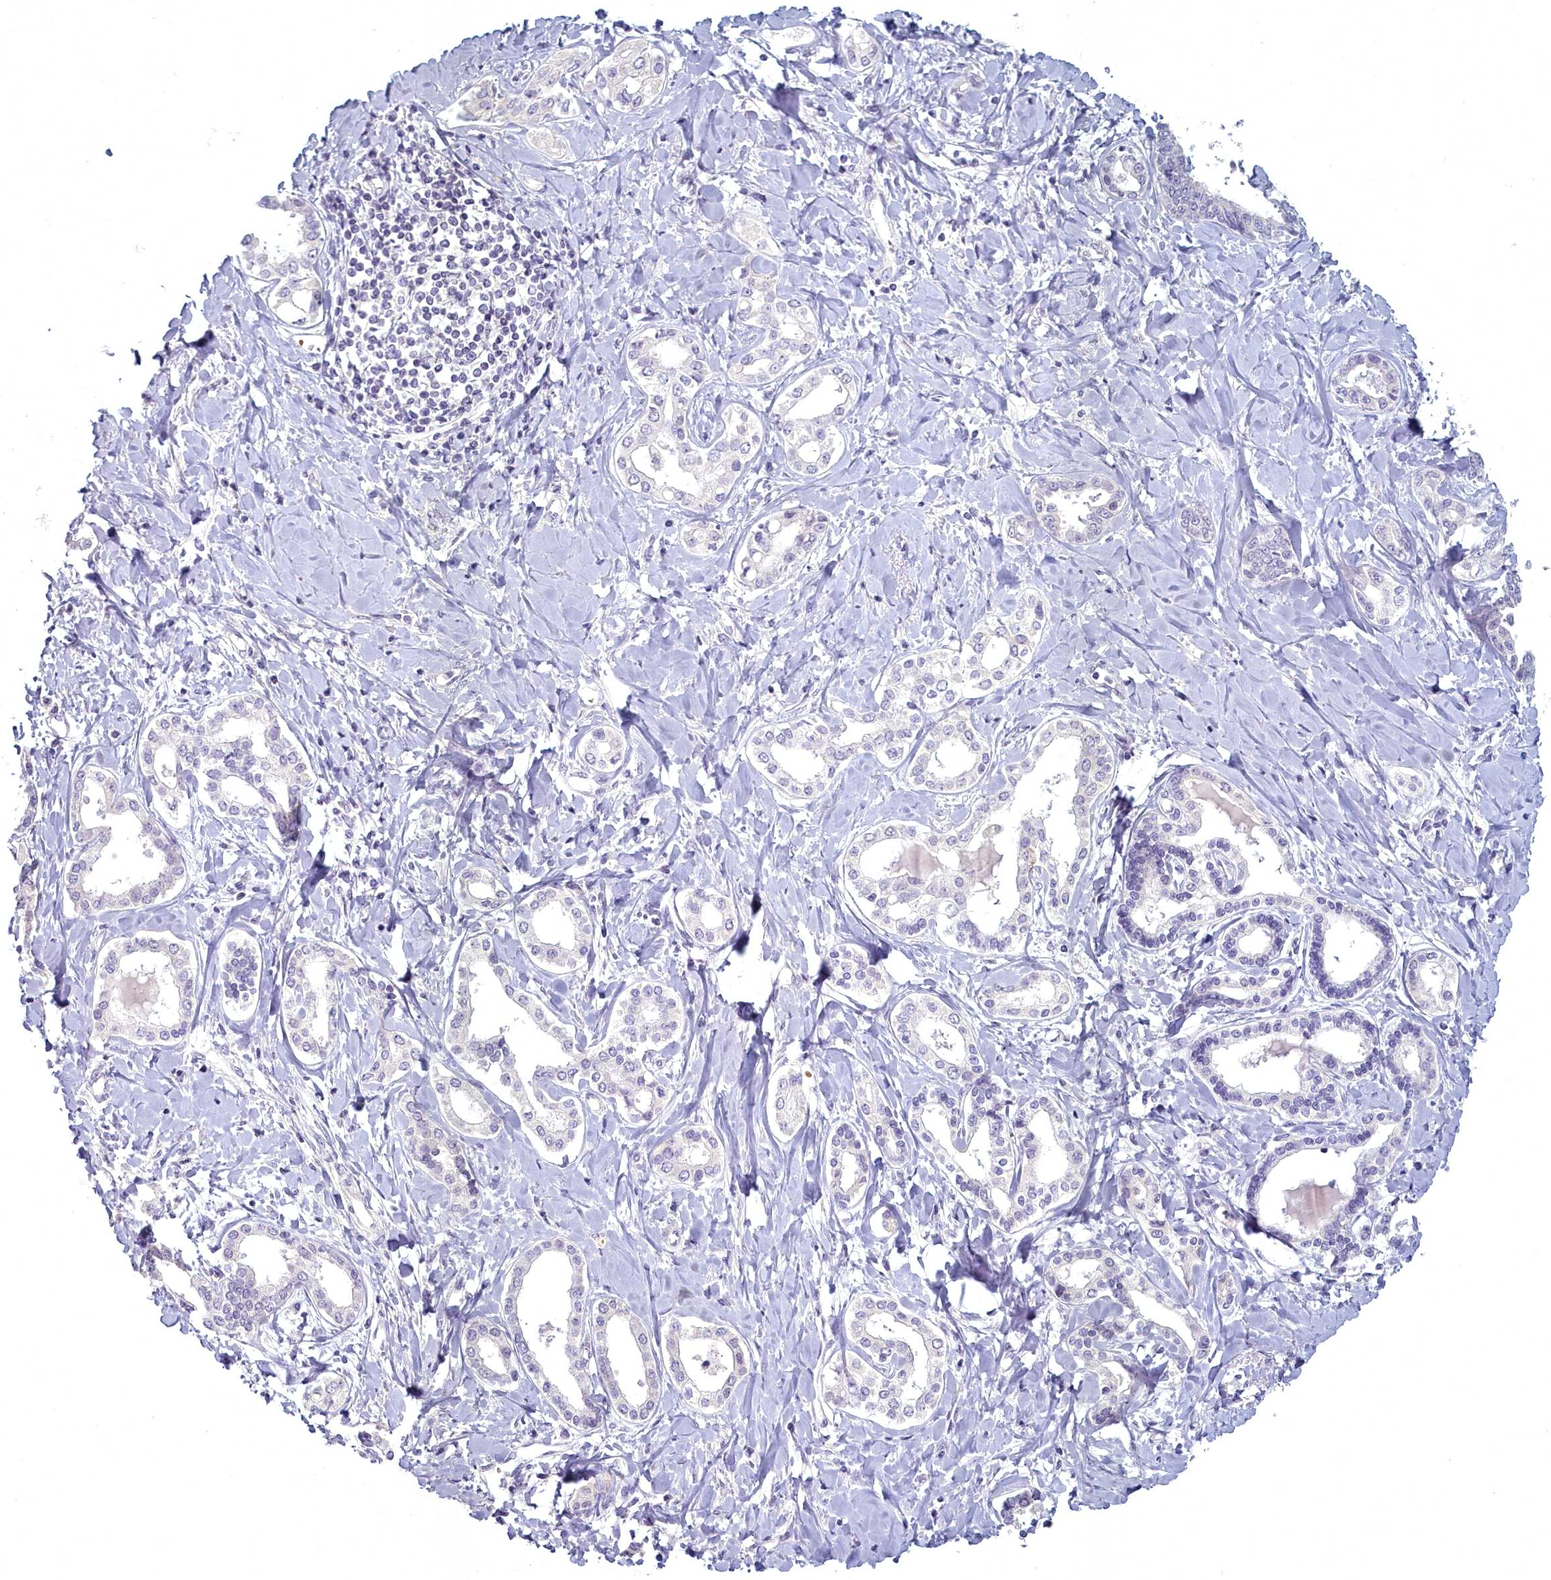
{"staining": {"intensity": "negative", "quantity": "none", "location": "none"}, "tissue": "liver cancer", "cell_type": "Tumor cells", "image_type": "cancer", "snomed": [{"axis": "morphology", "description": "Cholangiocarcinoma"}, {"axis": "topography", "description": "Liver"}], "caption": "The image displays no significant positivity in tumor cells of liver cancer (cholangiocarcinoma).", "gene": "ARL15", "patient": {"sex": "female", "age": 77}}